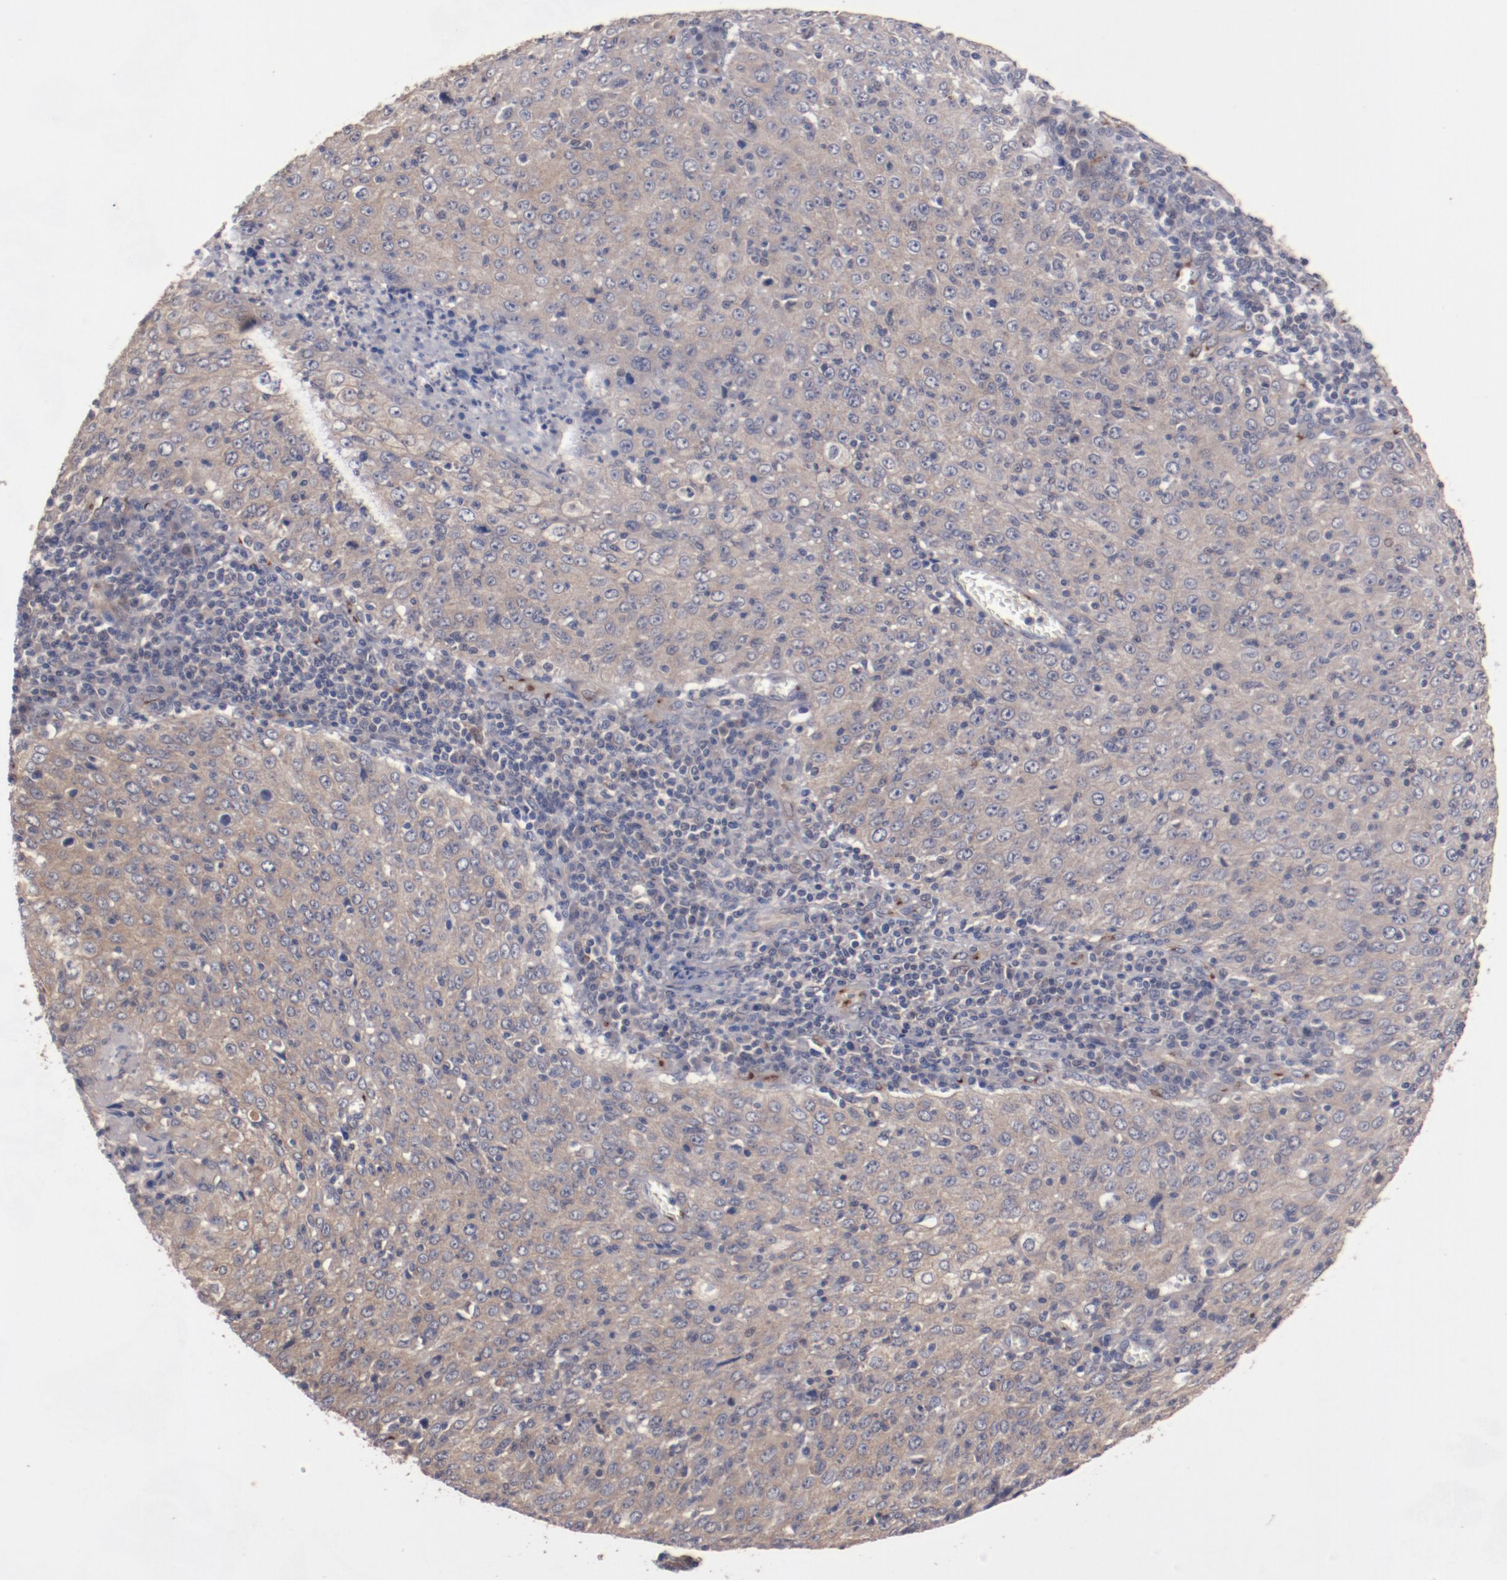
{"staining": {"intensity": "moderate", "quantity": ">75%", "location": "cytoplasmic/membranous"}, "tissue": "cervical cancer", "cell_type": "Tumor cells", "image_type": "cancer", "snomed": [{"axis": "morphology", "description": "Squamous cell carcinoma, NOS"}, {"axis": "topography", "description": "Cervix"}], "caption": "High-power microscopy captured an immunohistochemistry histopathology image of cervical squamous cell carcinoma, revealing moderate cytoplasmic/membranous staining in about >75% of tumor cells. The staining is performed using DAB (3,3'-diaminobenzidine) brown chromogen to label protein expression. The nuclei are counter-stained blue using hematoxylin.", "gene": "DIPK2B", "patient": {"sex": "female", "age": 27}}